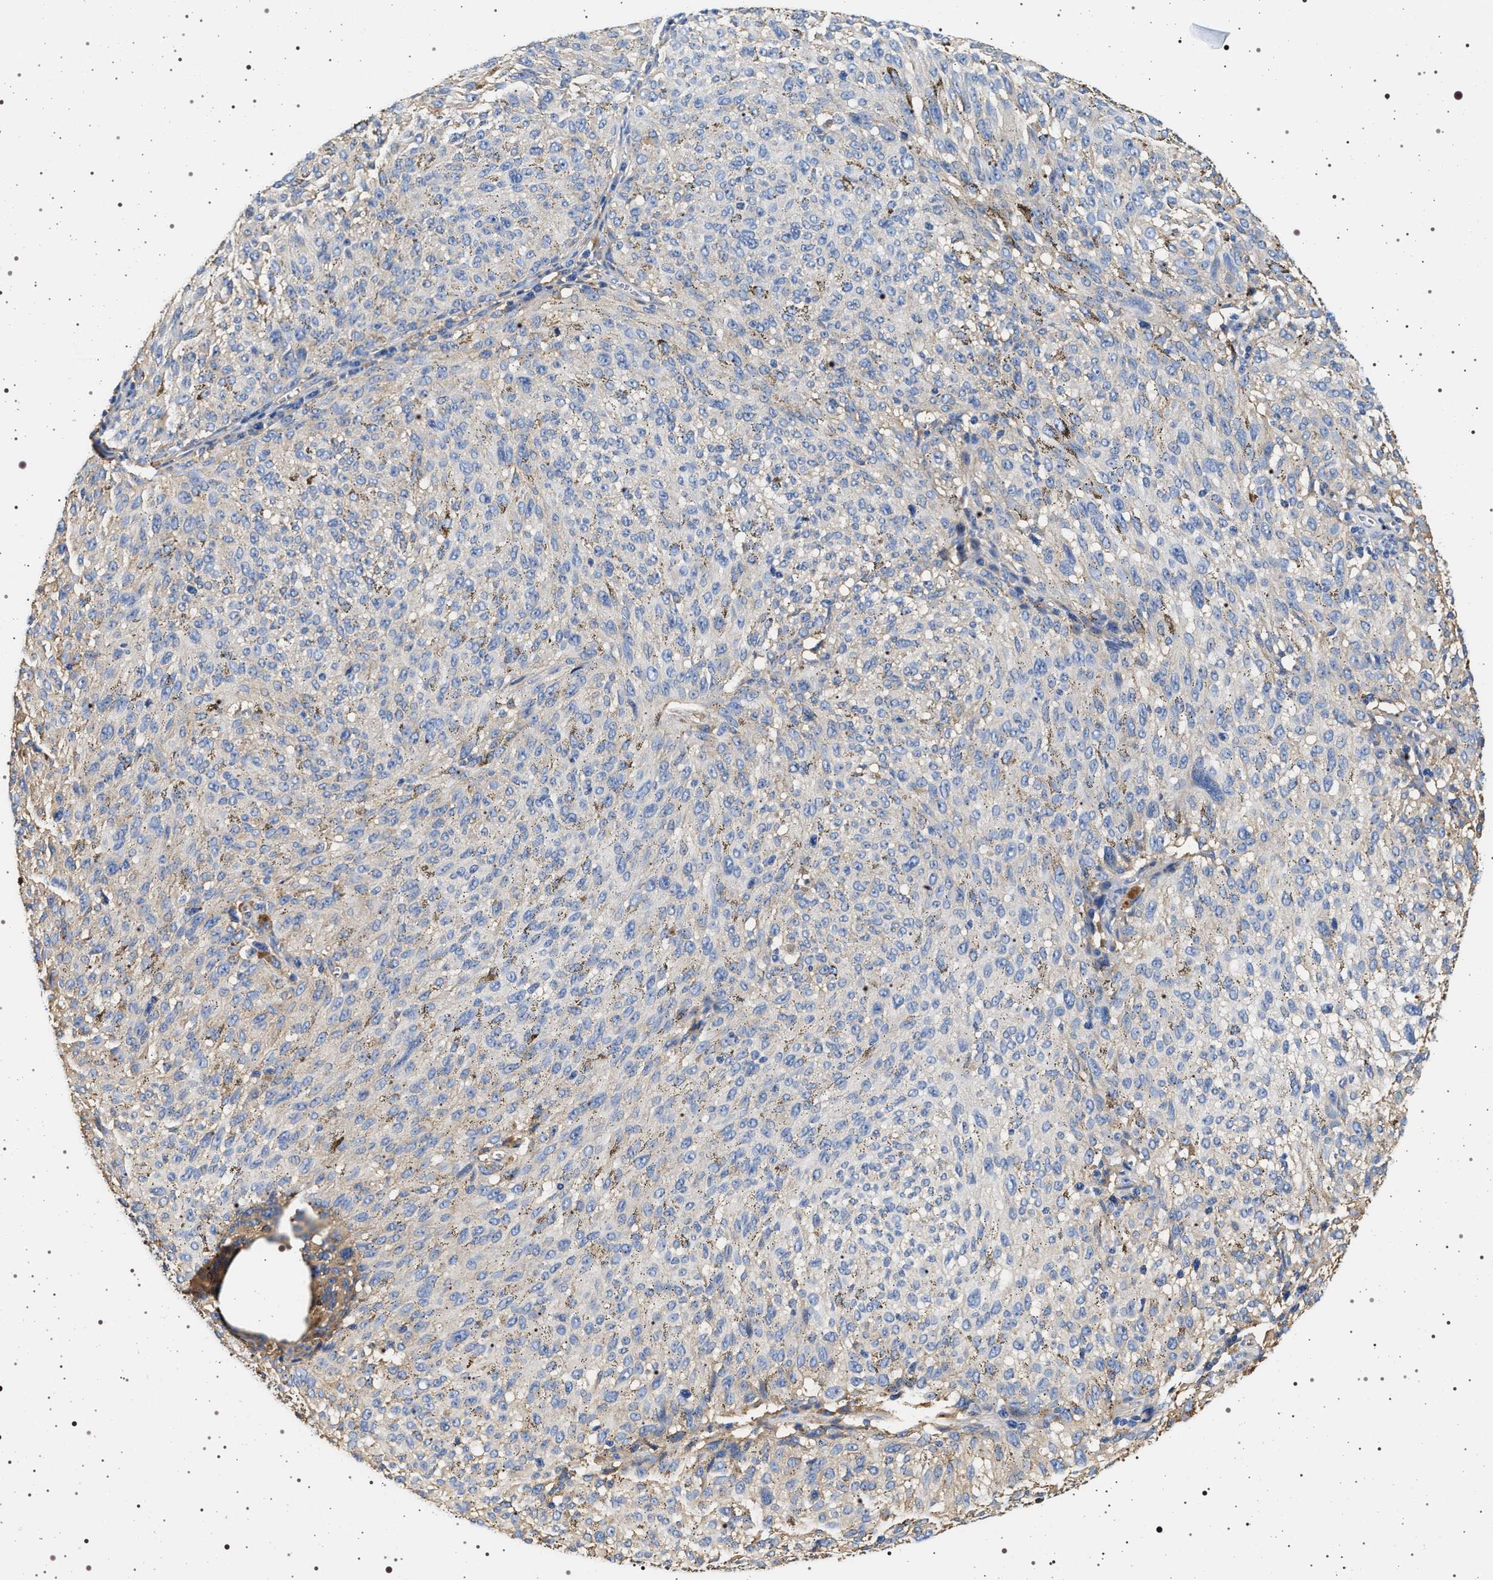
{"staining": {"intensity": "negative", "quantity": "none", "location": "none"}, "tissue": "melanoma", "cell_type": "Tumor cells", "image_type": "cancer", "snomed": [{"axis": "morphology", "description": "Malignant melanoma, NOS"}, {"axis": "topography", "description": "Skin"}], "caption": "Human malignant melanoma stained for a protein using immunohistochemistry (IHC) exhibits no staining in tumor cells.", "gene": "HSD17B1", "patient": {"sex": "female", "age": 72}}